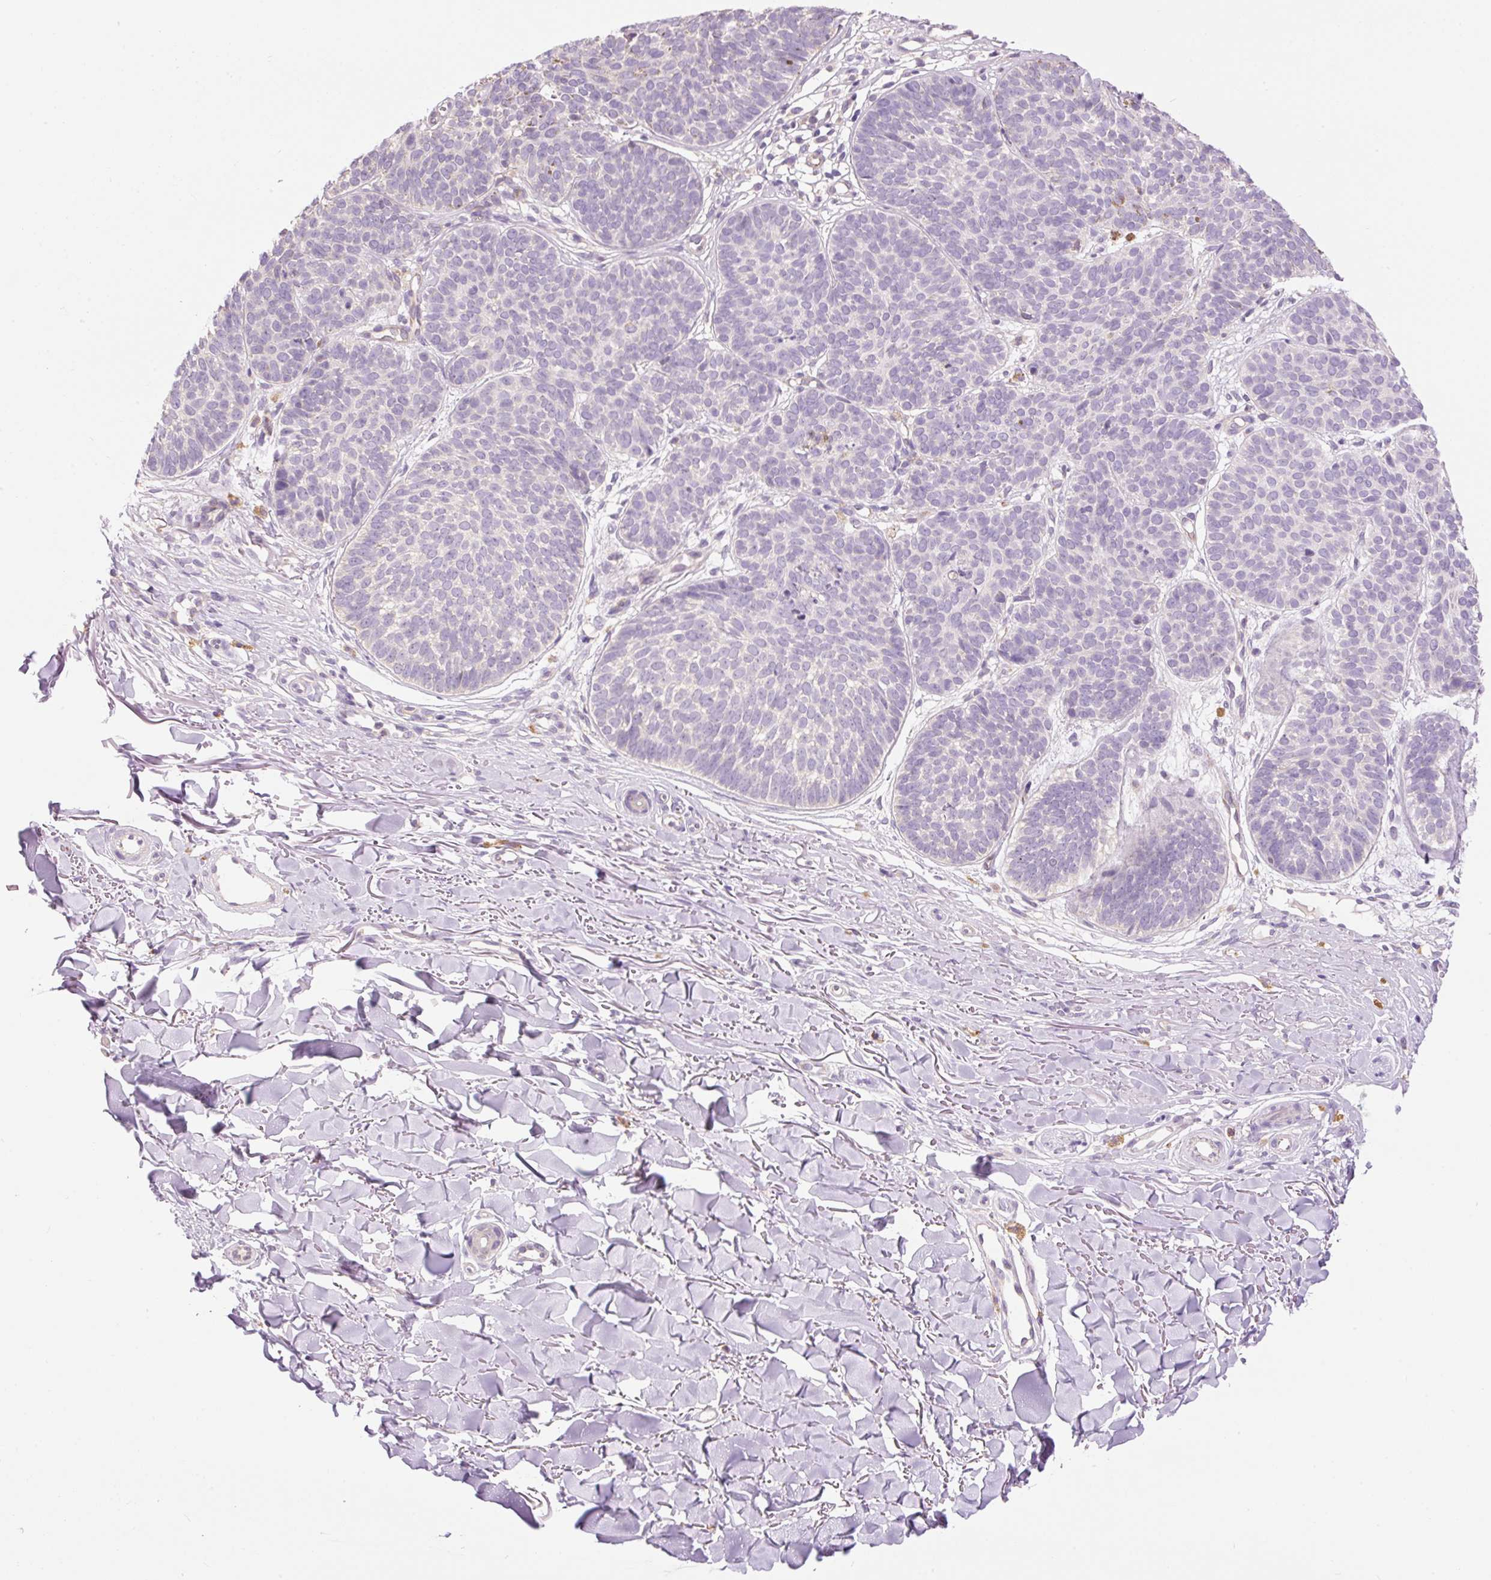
{"staining": {"intensity": "negative", "quantity": "none", "location": "none"}, "tissue": "skin cancer", "cell_type": "Tumor cells", "image_type": "cancer", "snomed": [{"axis": "morphology", "description": "Basal cell carcinoma"}, {"axis": "topography", "description": "Skin"}, {"axis": "topography", "description": "Skin of neck"}, {"axis": "topography", "description": "Skin of shoulder"}, {"axis": "topography", "description": "Skin of back"}], "caption": "Immunohistochemistry (IHC) image of basal cell carcinoma (skin) stained for a protein (brown), which reveals no expression in tumor cells. (DAB (3,3'-diaminobenzidine) immunohistochemistry with hematoxylin counter stain).", "gene": "PNPLA5", "patient": {"sex": "male", "age": 80}}